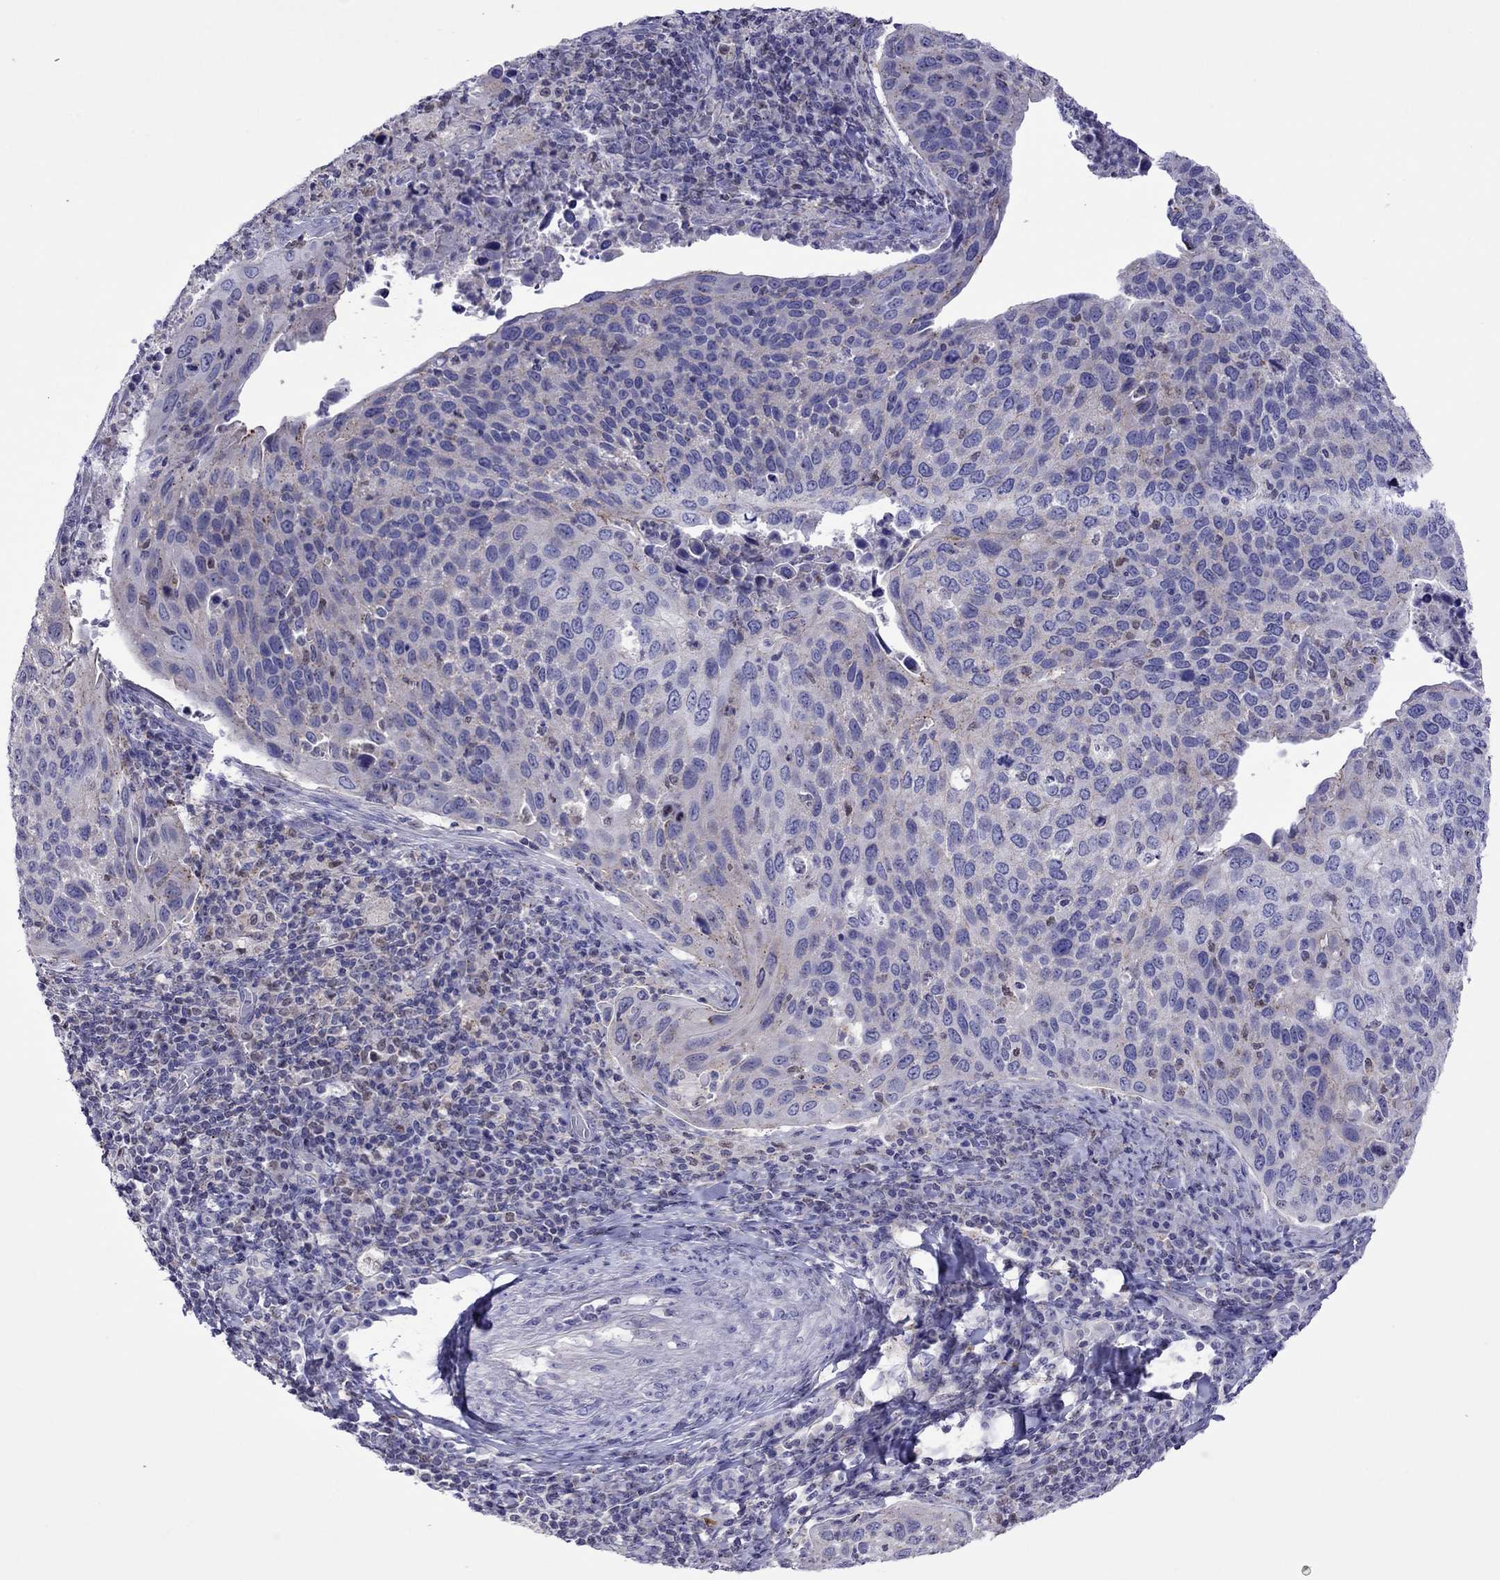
{"staining": {"intensity": "negative", "quantity": "none", "location": "none"}, "tissue": "cervical cancer", "cell_type": "Tumor cells", "image_type": "cancer", "snomed": [{"axis": "morphology", "description": "Squamous cell carcinoma, NOS"}, {"axis": "topography", "description": "Cervix"}], "caption": "Tumor cells show no significant protein expression in squamous cell carcinoma (cervical).", "gene": "MPZ", "patient": {"sex": "female", "age": 54}}